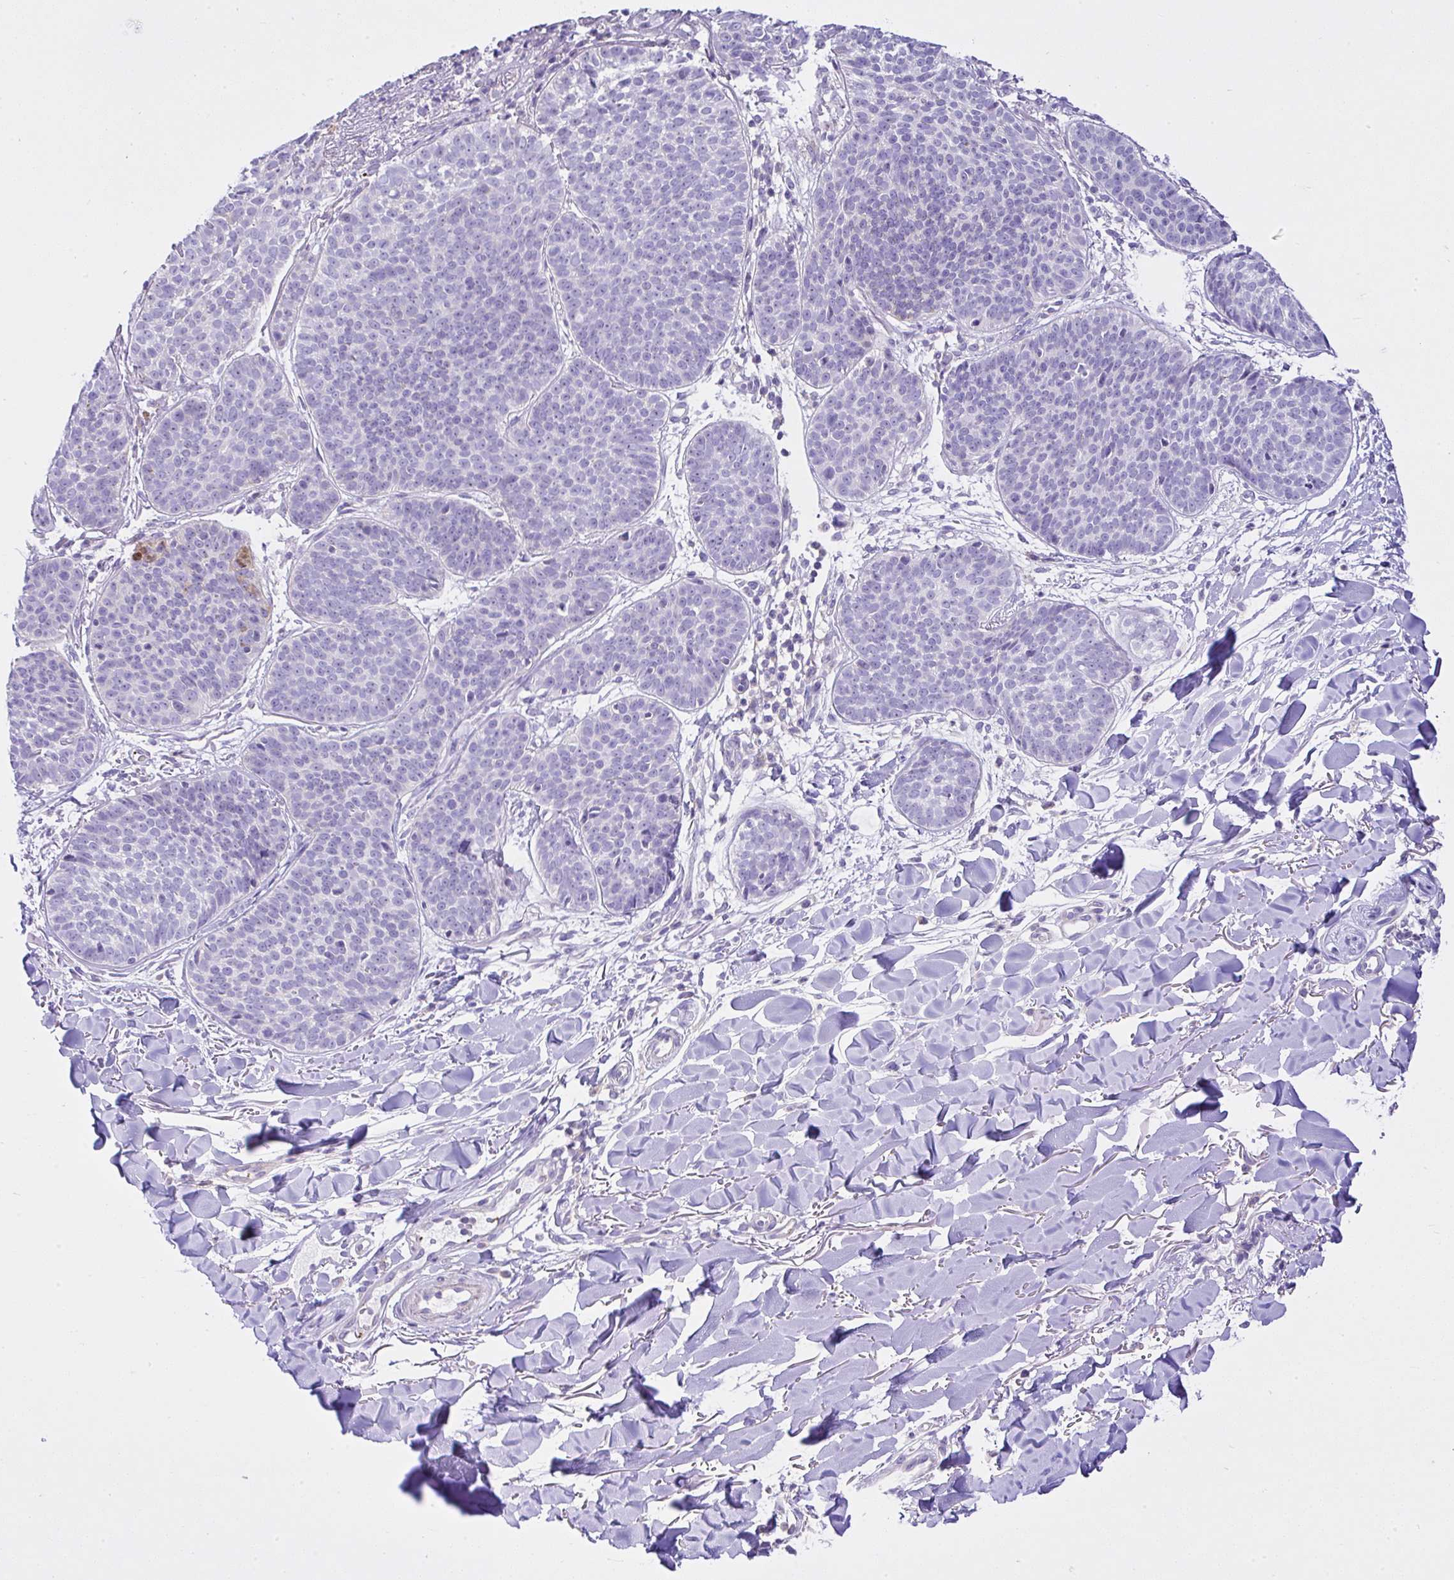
{"staining": {"intensity": "negative", "quantity": "none", "location": "none"}, "tissue": "skin cancer", "cell_type": "Tumor cells", "image_type": "cancer", "snomed": [{"axis": "morphology", "description": "Basal cell carcinoma"}, {"axis": "topography", "description": "Skin"}, {"axis": "topography", "description": "Skin of neck"}, {"axis": "topography", "description": "Skin of shoulder"}, {"axis": "topography", "description": "Skin of back"}], "caption": "Human skin cancer stained for a protein using immunohistochemistry shows no positivity in tumor cells.", "gene": "CCDC142", "patient": {"sex": "male", "age": 80}}